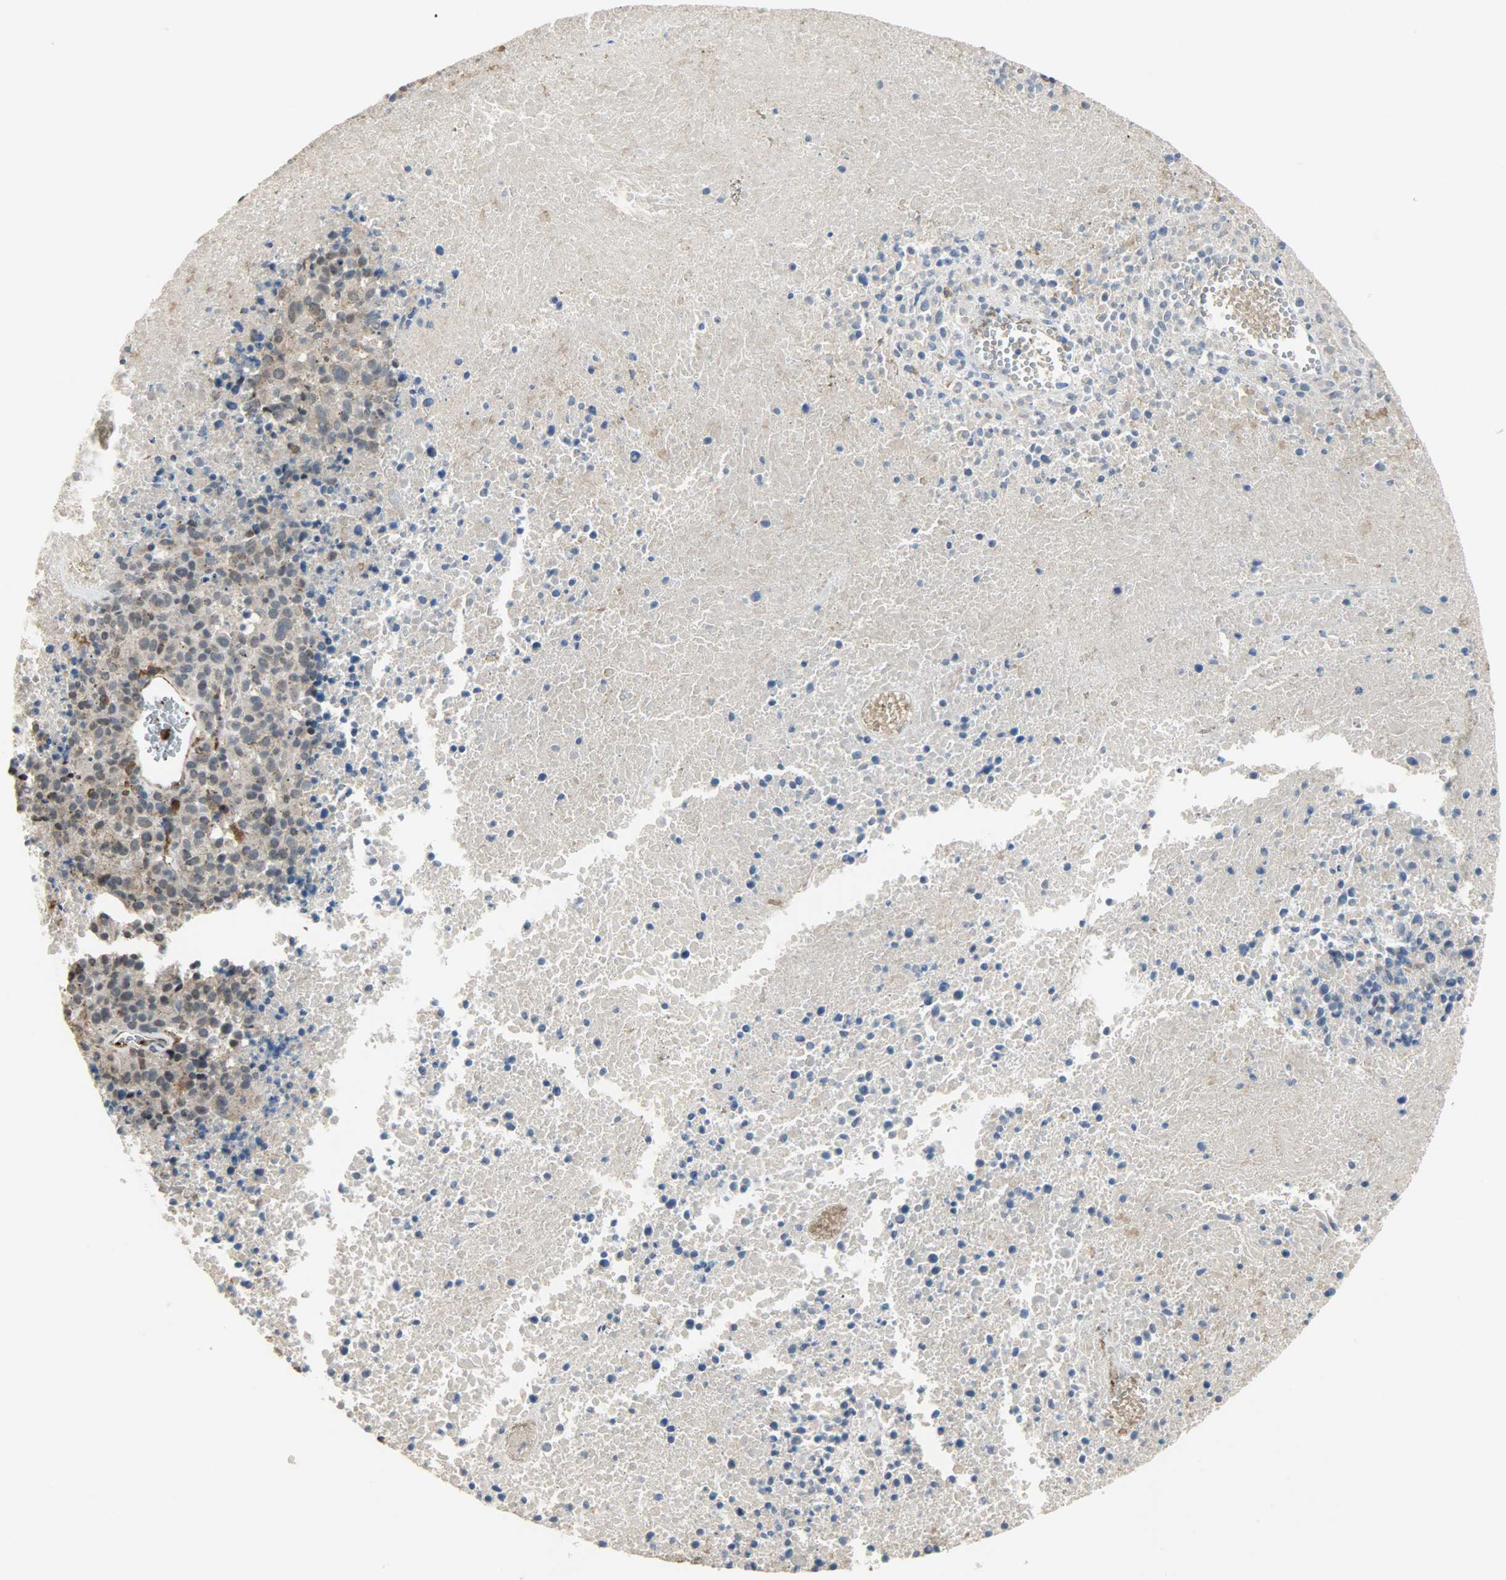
{"staining": {"intensity": "weak", "quantity": "25%-75%", "location": "cytoplasmic/membranous"}, "tissue": "melanoma", "cell_type": "Tumor cells", "image_type": "cancer", "snomed": [{"axis": "morphology", "description": "Malignant melanoma, Metastatic site"}, {"axis": "topography", "description": "Cerebral cortex"}], "caption": "Malignant melanoma (metastatic site) stained with immunohistochemistry (IHC) shows weak cytoplasmic/membranous expression in about 25%-75% of tumor cells.", "gene": "SKAP2", "patient": {"sex": "female", "age": 52}}